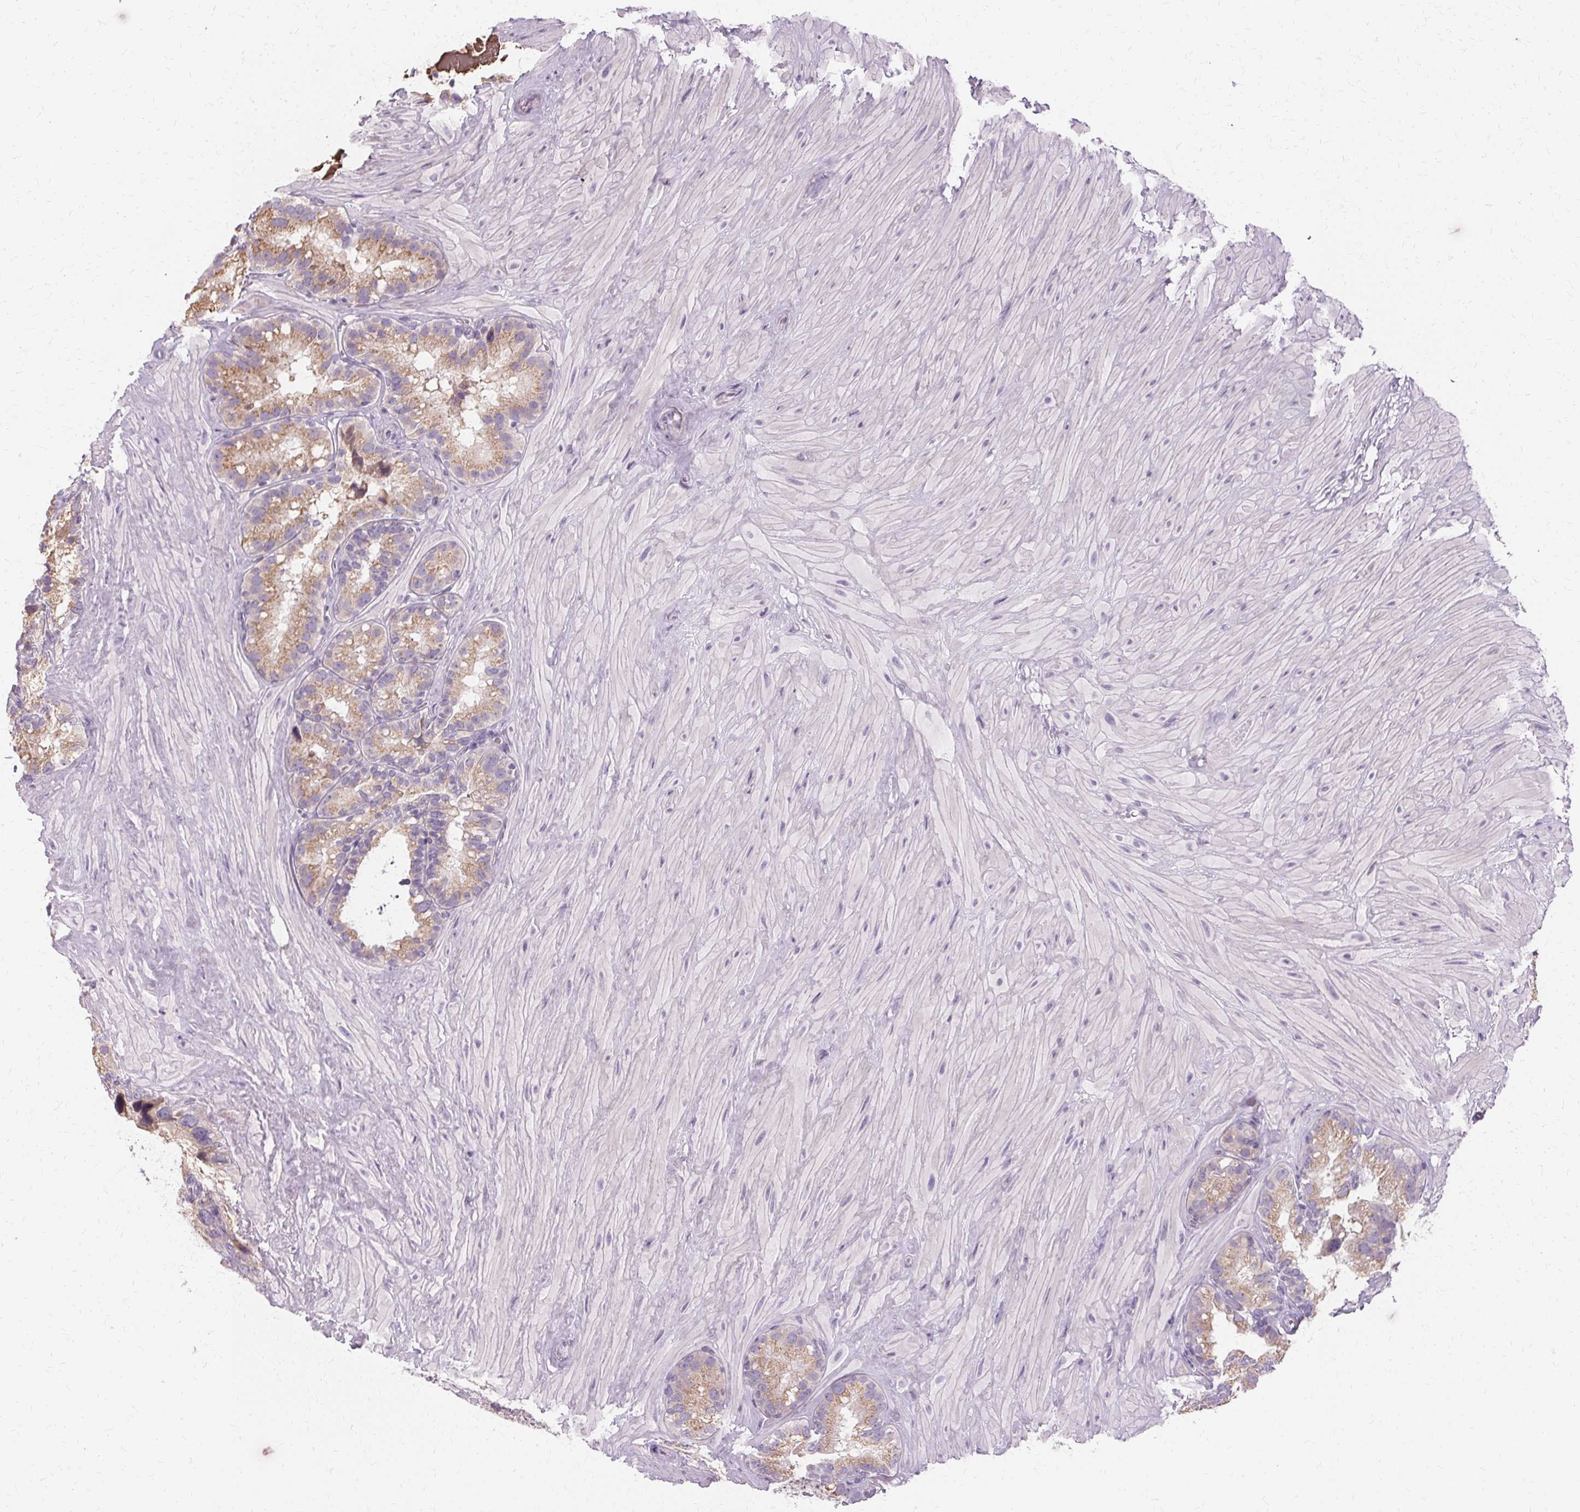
{"staining": {"intensity": "negative", "quantity": "none", "location": "none"}, "tissue": "seminal vesicle", "cell_type": "Glandular cells", "image_type": "normal", "snomed": [{"axis": "morphology", "description": "Normal tissue, NOS"}, {"axis": "topography", "description": "Seminal veicle"}], "caption": "High power microscopy micrograph of an immunohistochemistry photomicrograph of normal seminal vesicle, revealing no significant staining in glandular cells. (Stains: DAB IHC with hematoxylin counter stain, Microscopy: brightfield microscopy at high magnification).", "gene": "FCRL3", "patient": {"sex": "male", "age": 60}}